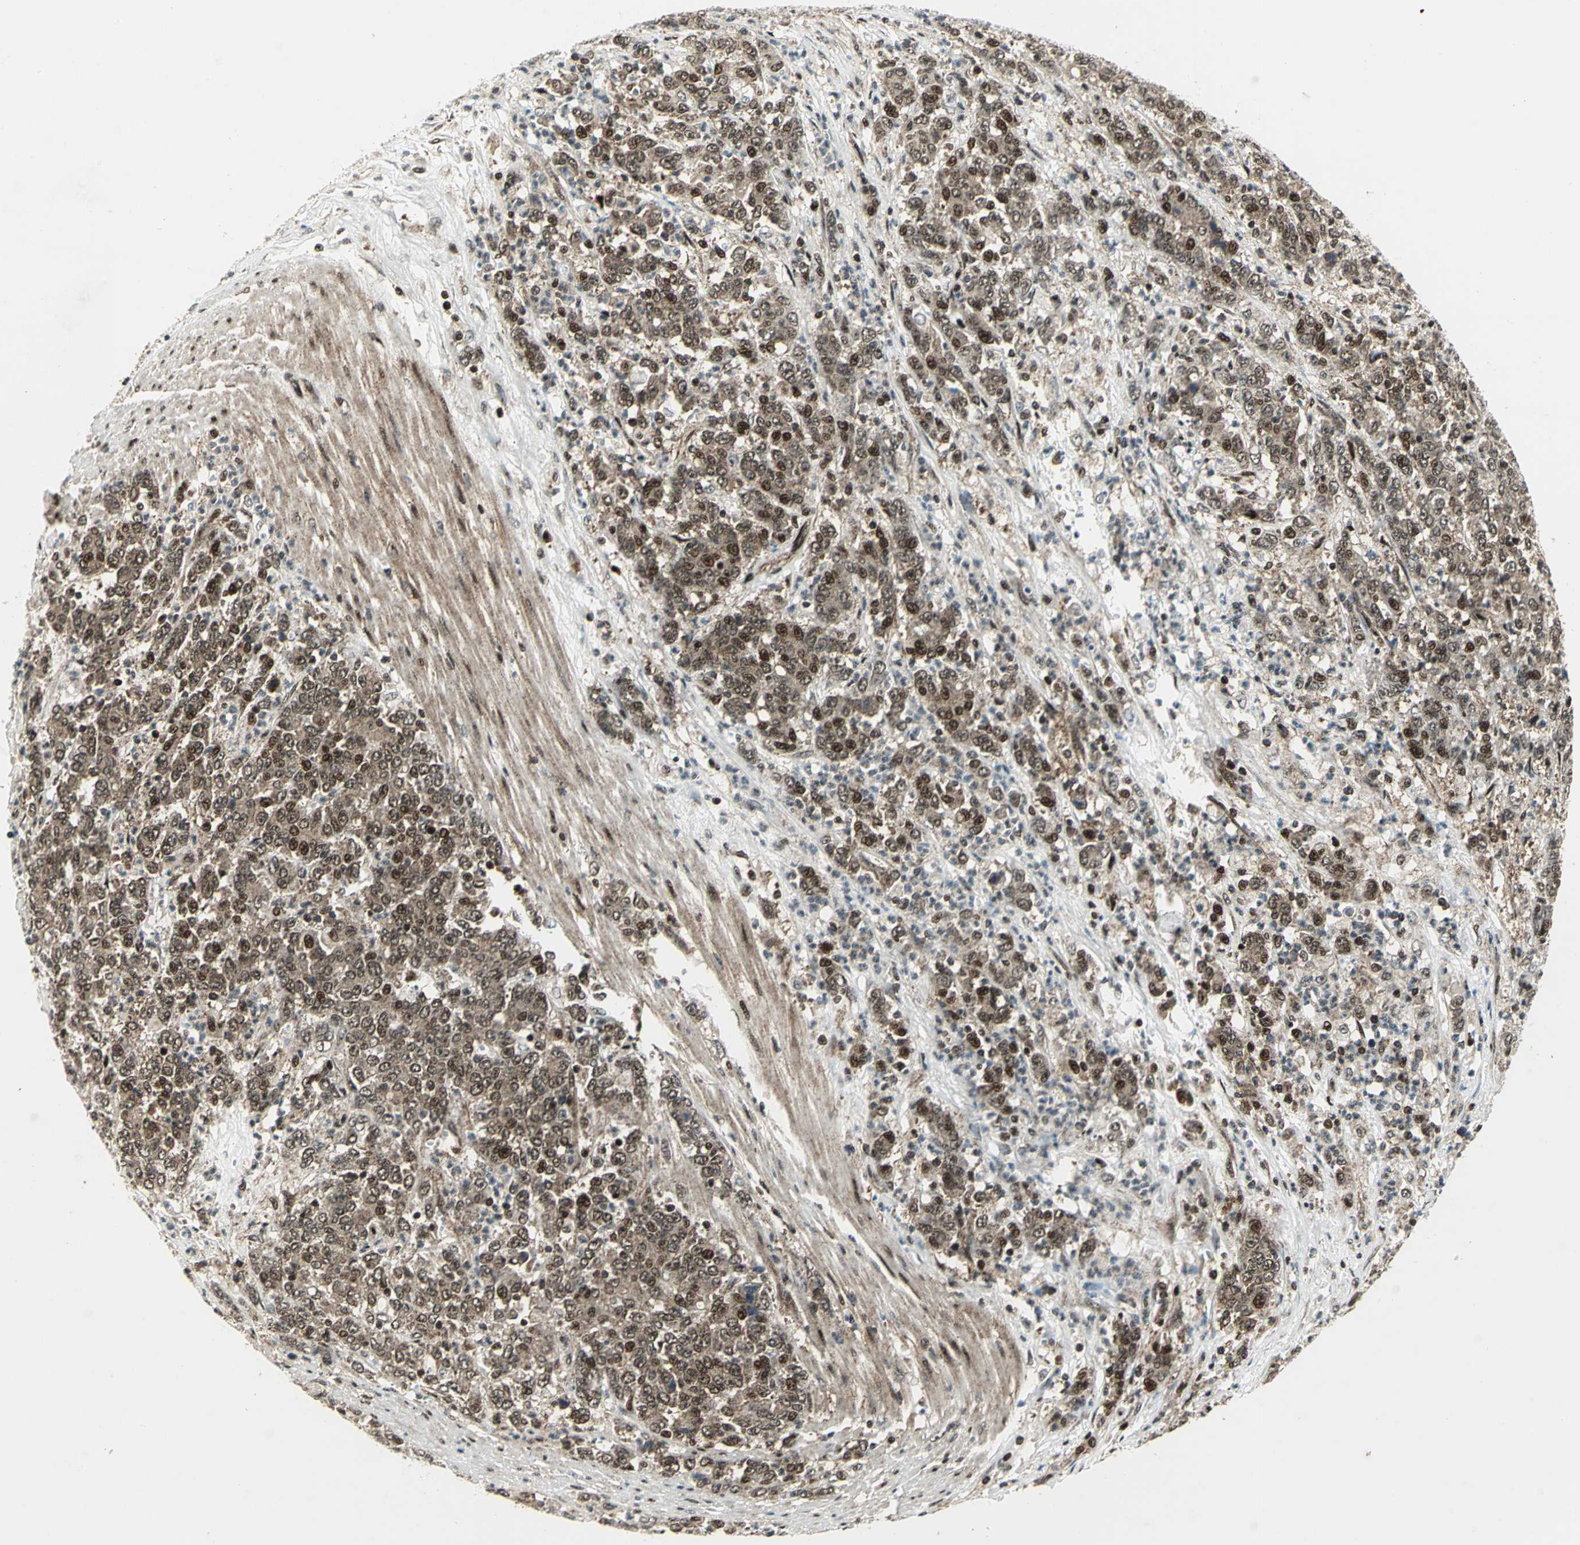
{"staining": {"intensity": "moderate", "quantity": ">75%", "location": "cytoplasmic/membranous,nuclear"}, "tissue": "stomach cancer", "cell_type": "Tumor cells", "image_type": "cancer", "snomed": [{"axis": "morphology", "description": "Adenocarcinoma, NOS"}, {"axis": "topography", "description": "Stomach, lower"}], "caption": "Immunohistochemistry histopathology image of neoplastic tissue: stomach cancer stained using immunohistochemistry (IHC) displays medium levels of moderate protein expression localized specifically in the cytoplasmic/membranous and nuclear of tumor cells, appearing as a cytoplasmic/membranous and nuclear brown color.", "gene": "COPS5", "patient": {"sex": "female", "age": 71}}